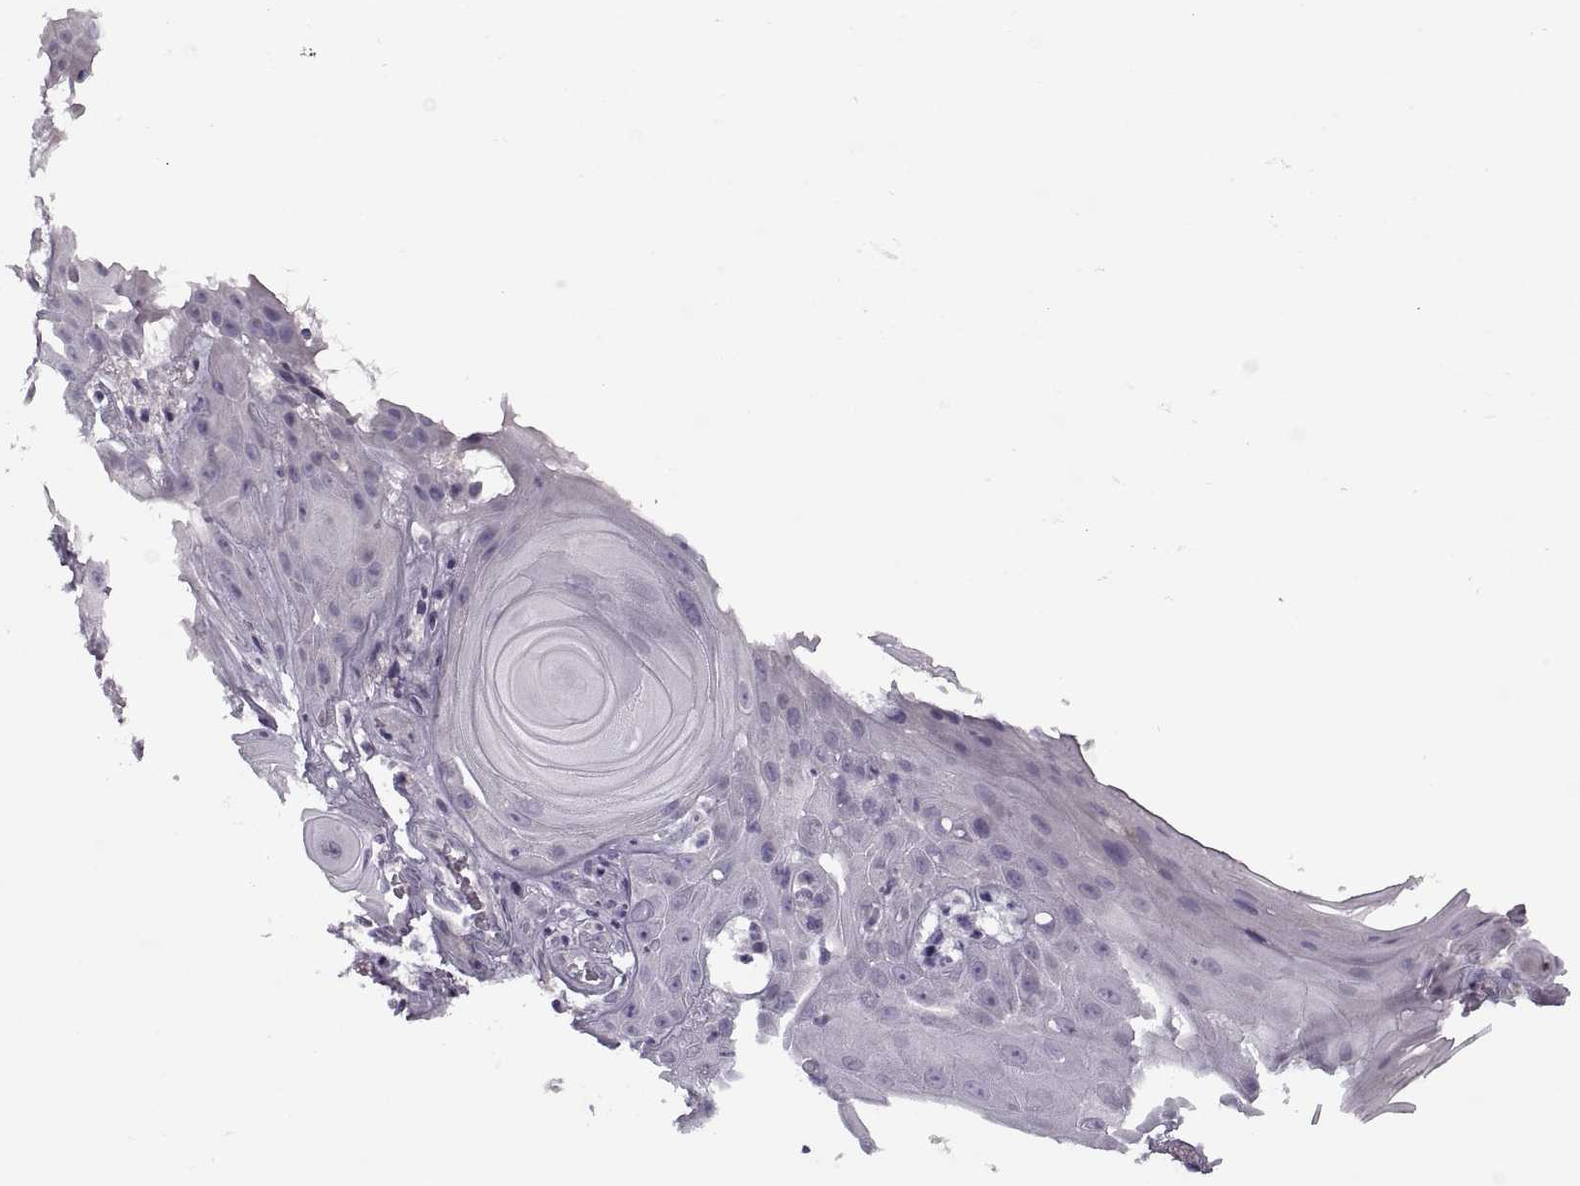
{"staining": {"intensity": "negative", "quantity": "none", "location": "none"}, "tissue": "skin cancer", "cell_type": "Tumor cells", "image_type": "cancer", "snomed": [{"axis": "morphology", "description": "Squamous cell carcinoma, NOS"}, {"axis": "topography", "description": "Skin"}], "caption": "The image displays no staining of tumor cells in squamous cell carcinoma (skin).", "gene": "PRSS54", "patient": {"sex": "male", "age": 62}}